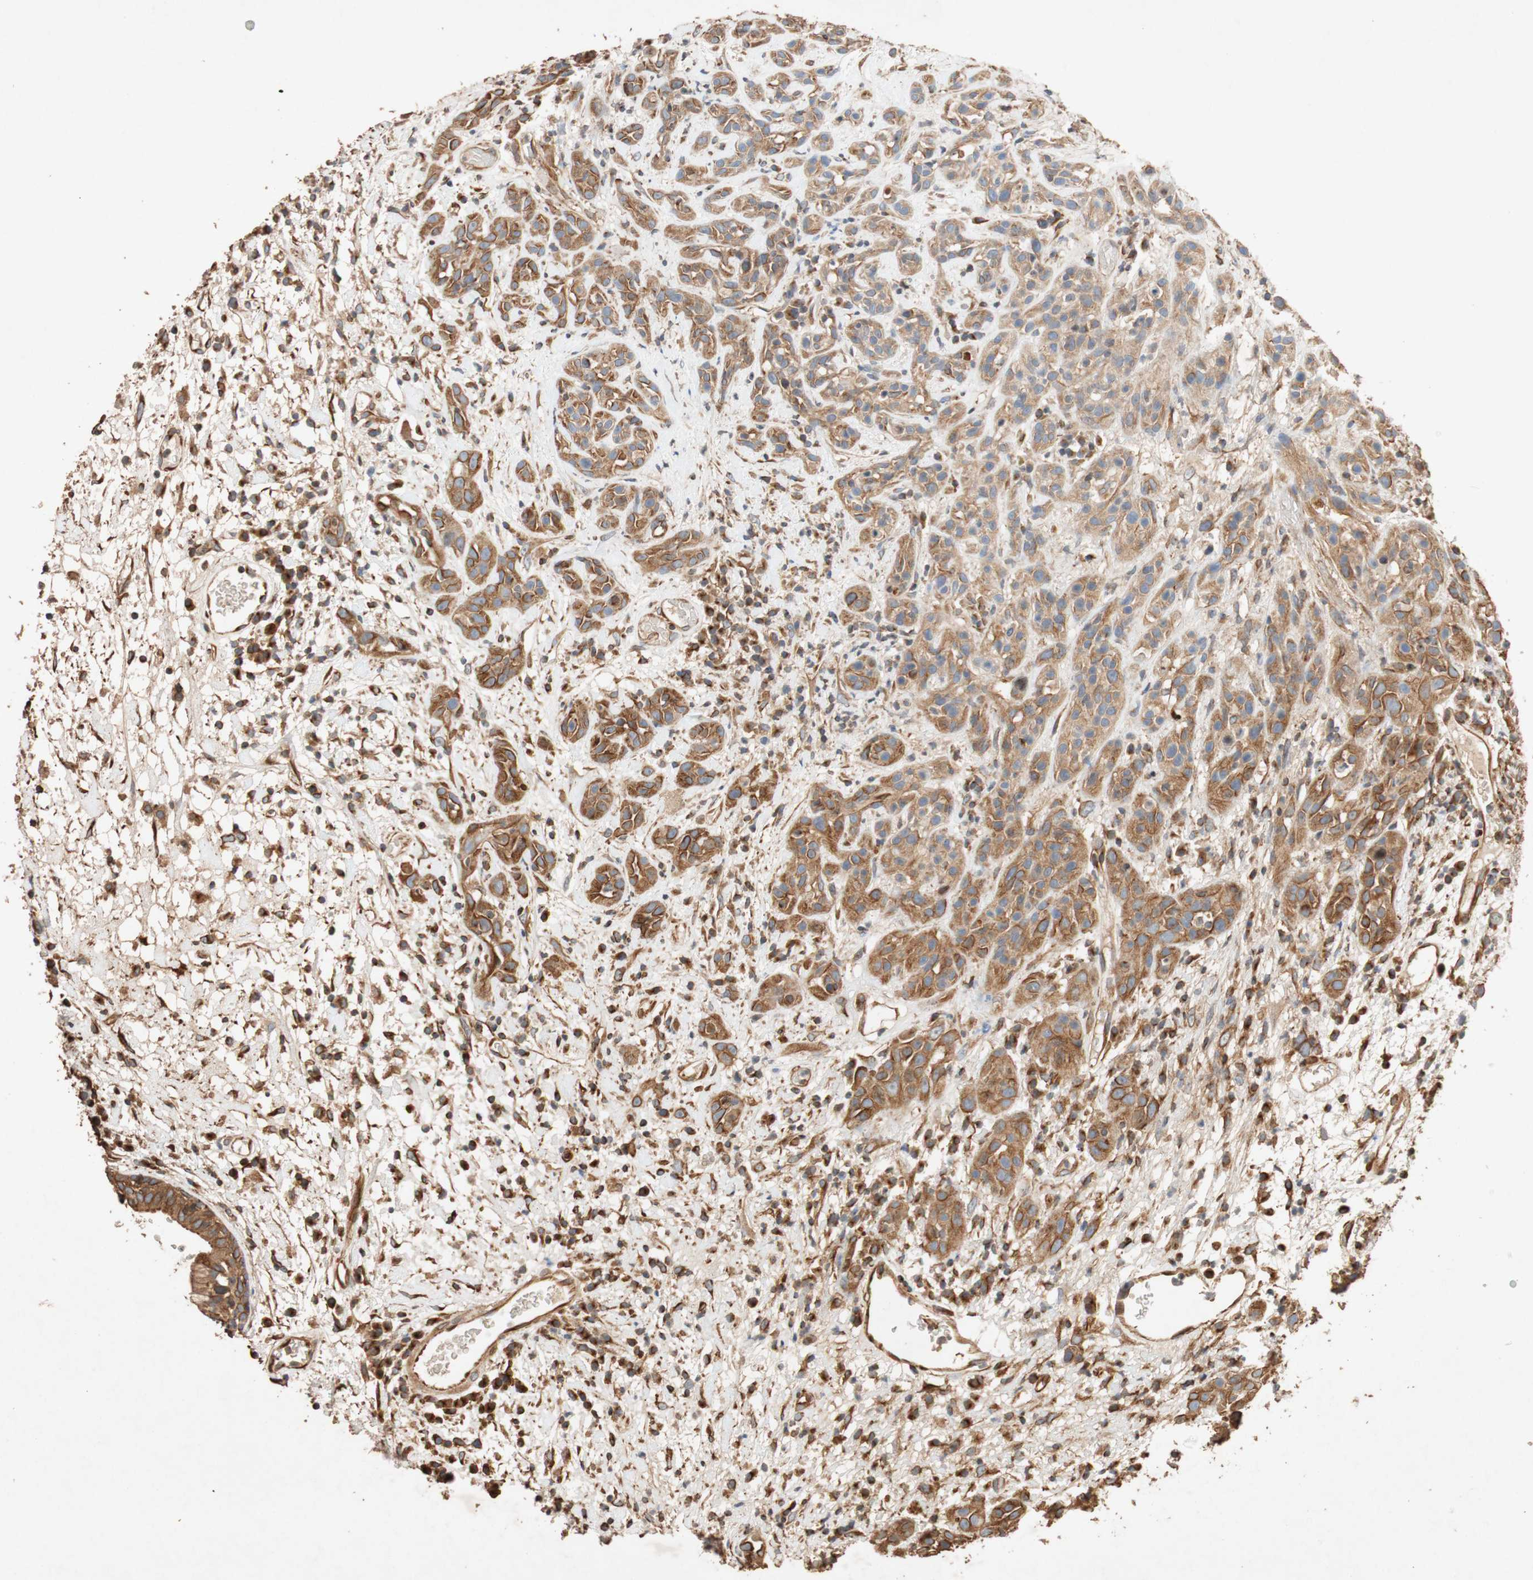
{"staining": {"intensity": "moderate", "quantity": ">75%", "location": "cytoplasmic/membranous"}, "tissue": "head and neck cancer", "cell_type": "Tumor cells", "image_type": "cancer", "snomed": [{"axis": "morphology", "description": "Squamous cell carcinoma, NOS"}, {"axis": "topography", "description": "Head-Neck"}], "caption": "Protein expression analysis of head and neck squamous cell carcinoma shows moderate cytoplasmic/membranous staining in about >75% of tumor cells.", "gene": "TUBB", "patient": {"sex": "male", "age": 62}}